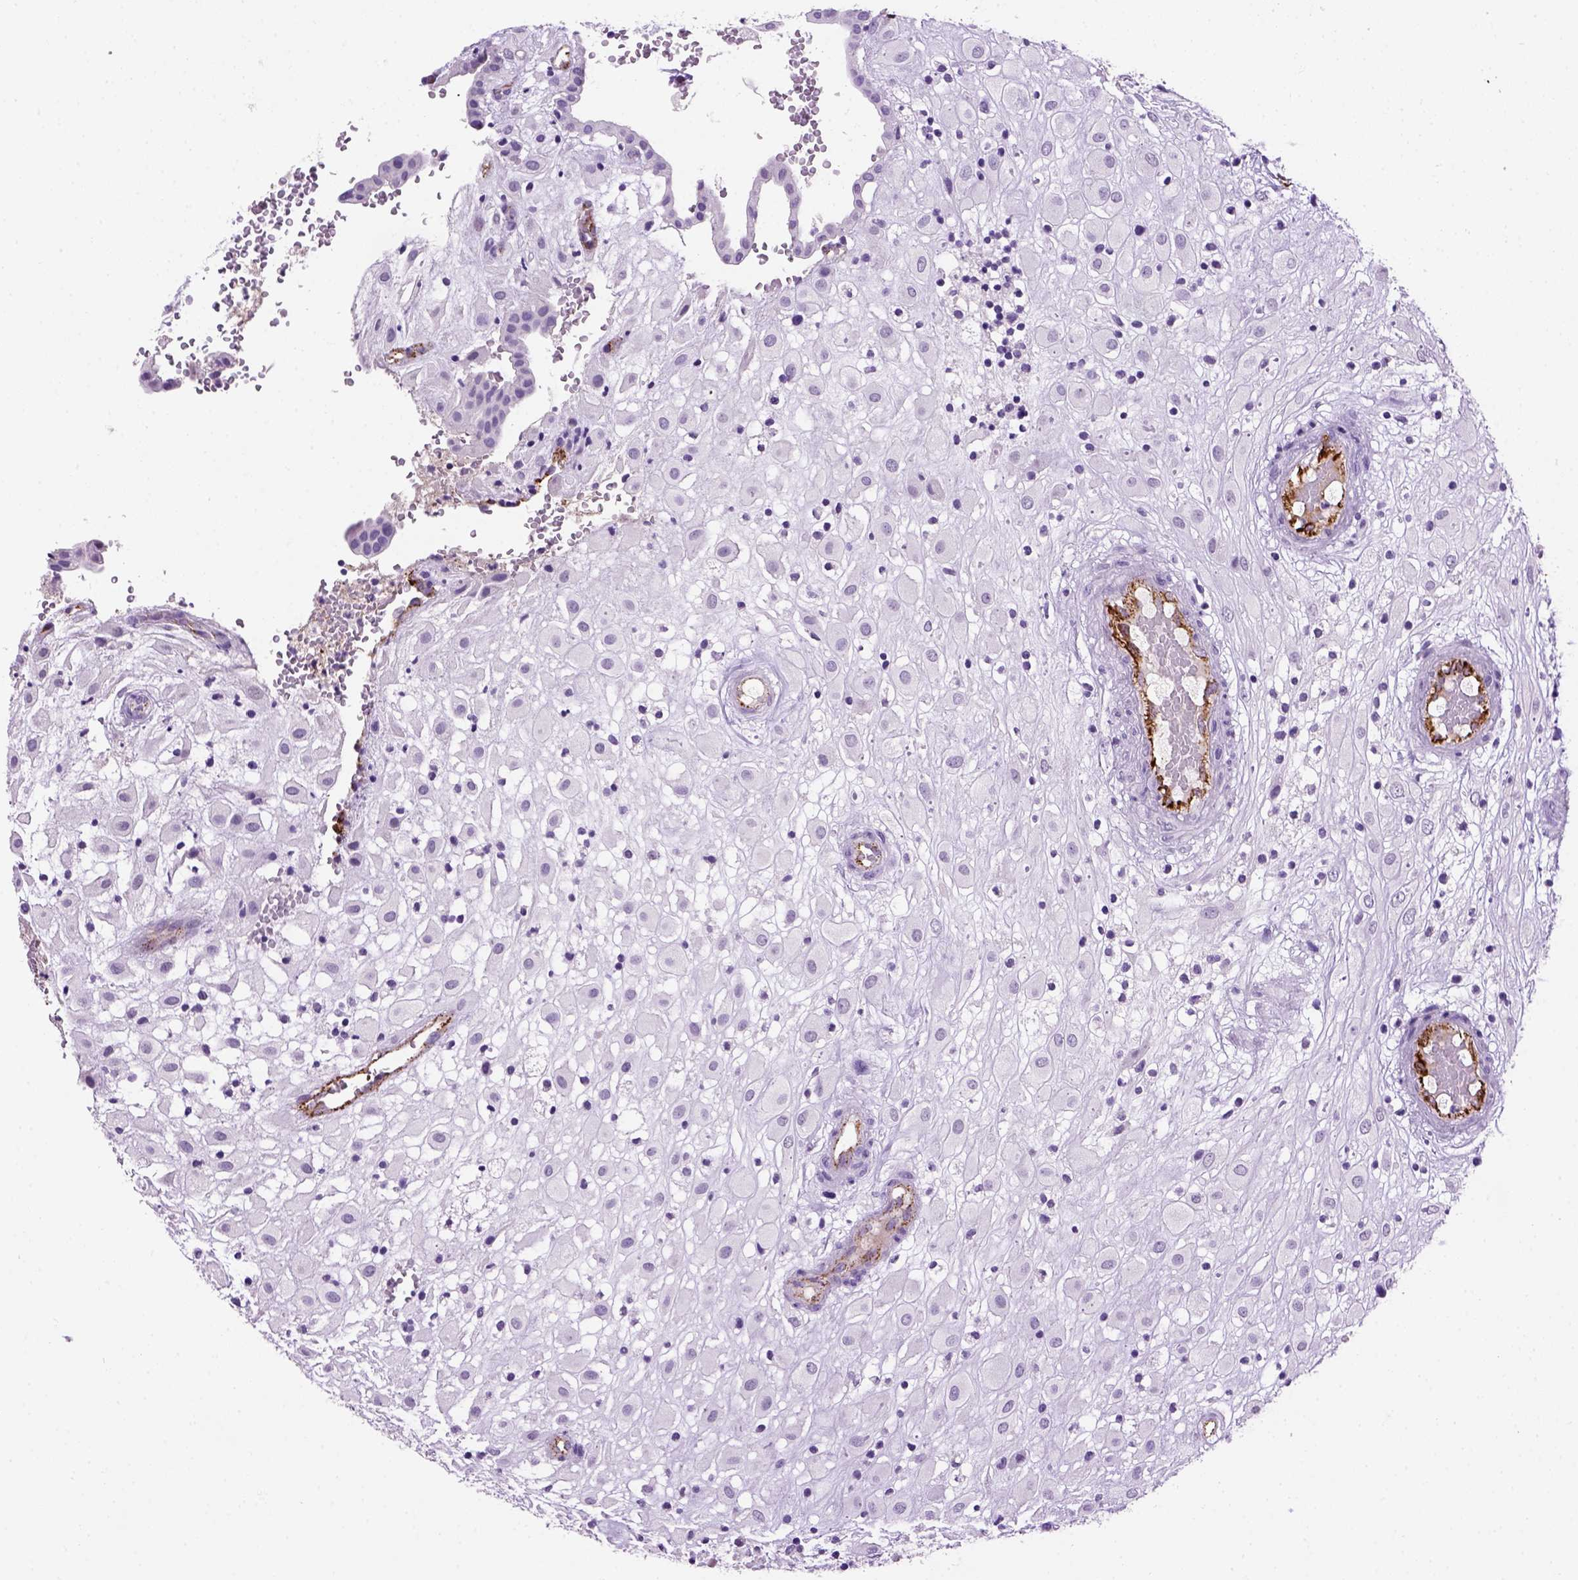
{"staining": {"intensity": "negative", "quantity": "none", "location": "none"}, "tissue": "placenta", "cell_type": "Decidual cells", "image_type": "normal", "snomed": [{"axis": "morphology", "description": "Normal tissue, NOS"}, {"axis": "topography", "description": "Placenta"}], "caption": "Immunohistochemical staining of benign human placenta shows no significant staining in decidual cells. (DAB immunohistochemistry with hematoxylin counter stain).", "gene": "VWF", "patient": {"sex": "female", "age": 24}}